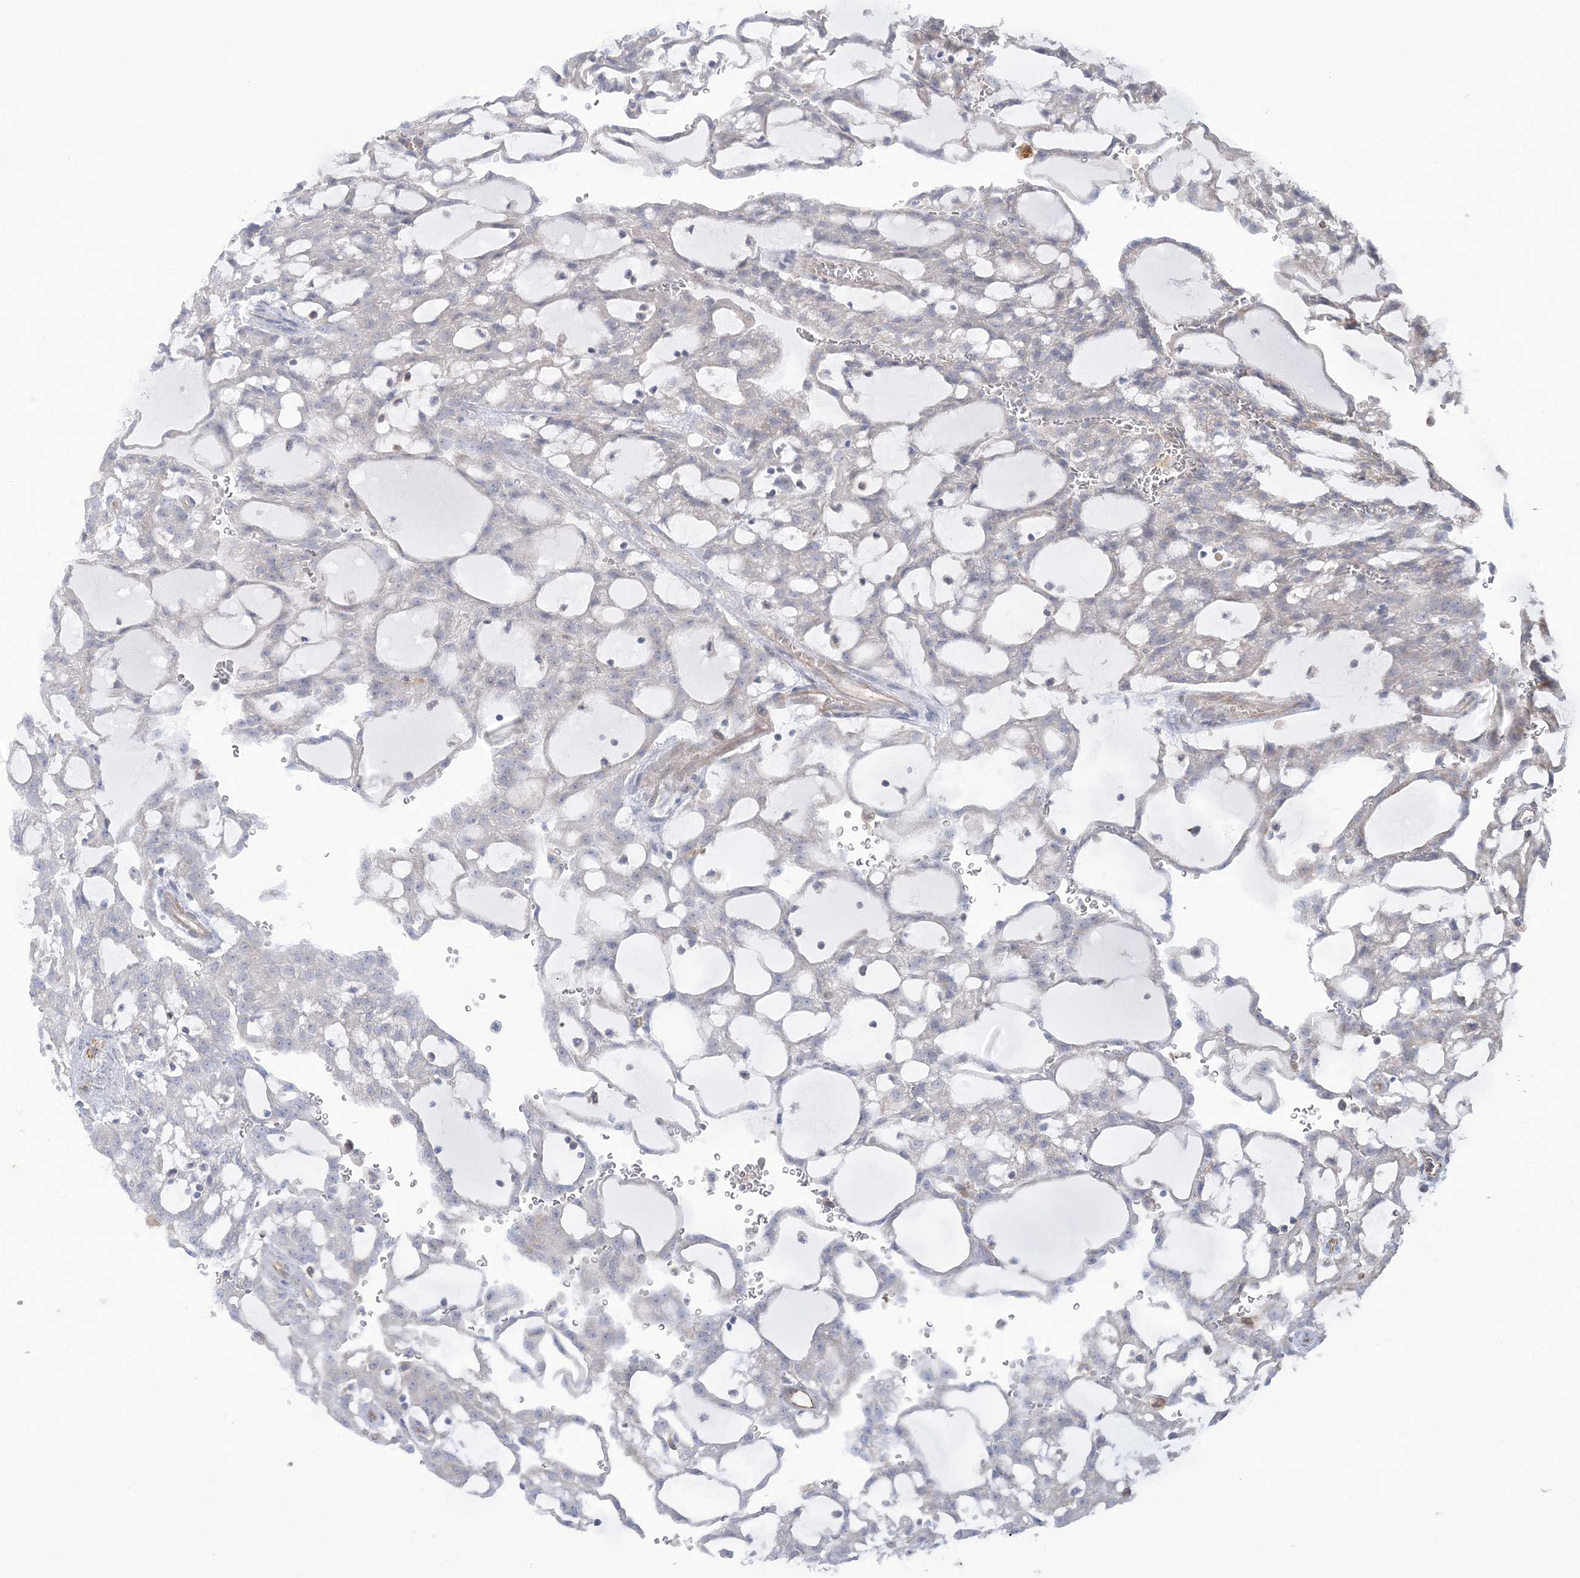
{"staining": {"intensity": "negative", "quantity": "none", "location": "none"}, "tissue": "renal cancer", "cell_type": "Tumor cells", "image_type": "cancer", "snomed": [{"axis": "morphology", "description": "Adenocarcinoma, NOS"}, {"axis": "topography", "description": "Kidney"}], "caption": "Tumor cells are negative for brown protein staining in renal adenocarcinoma.", "gene": "ZNF821", "patient": {"sex": "male", "age": 63}}